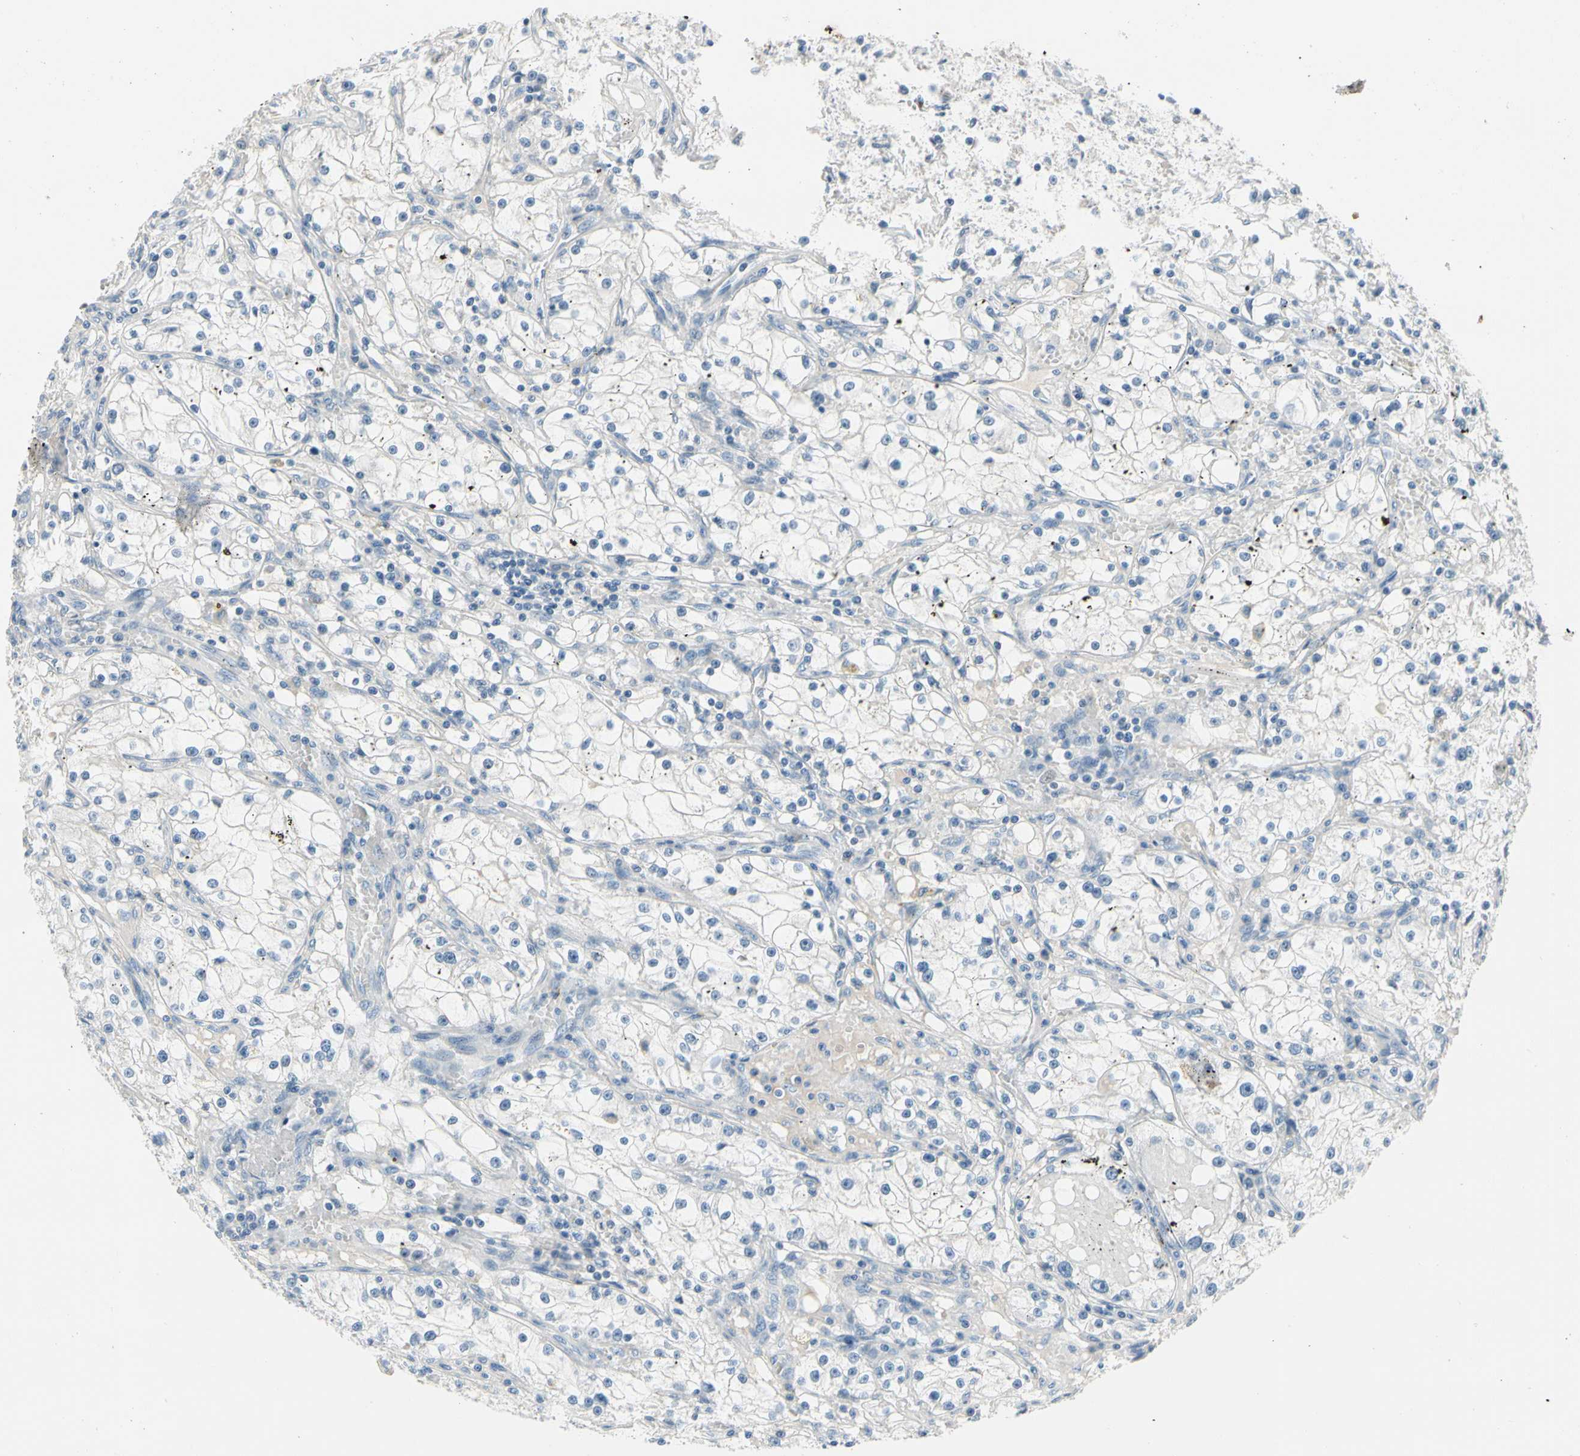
{"staining": {"intensity": "negative", "quantity": "none", "location": "none"}, "tissue": "renal cancer", "cell_type": "Tumor cells", "image_type": "cancer", "snomed": [{"axis": "morphology", "description": "Adenocarcinoma, NOS"}, {"axis": "topography", "description": "Kidney"}], "caption": "Tumor cells are negative for protein expression in human adenocarcinoma (renal). Nuclei are stained in blue.", "gene": "PGR", "patient": {"sex": "male", "age": 56}}